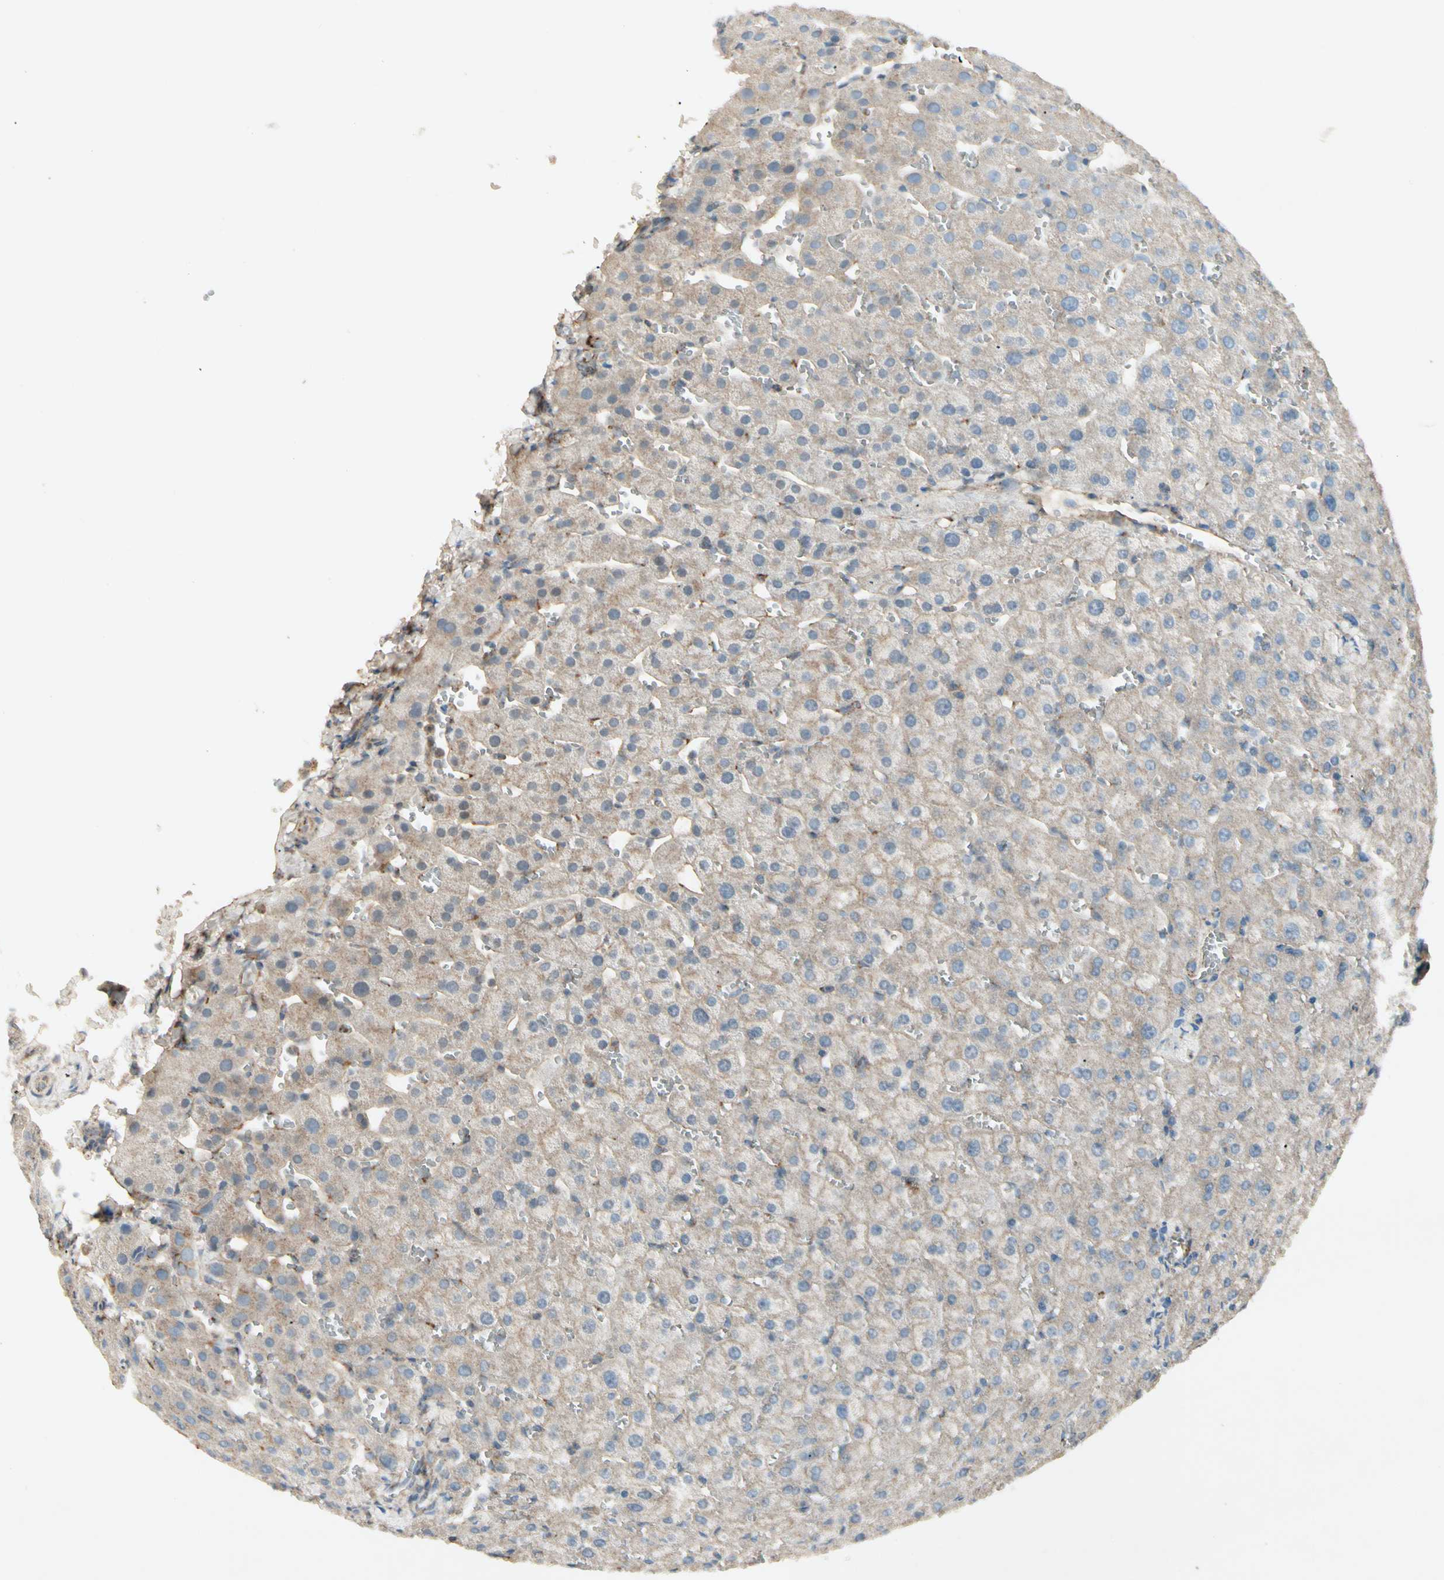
{"staining": {"intensity": "strong", "quantity": ">75%", "location": "cytoplasmic/membranous"}, "tissue": "liver", "cell_type": "Cholangiocytes", "image_type": "normal", "snomed": [{"axis": "morphology", "description": "Normal tissue, NOS"}, {"axis": "morphology", "description": "Fibrosis, NOS"}, {"axis": "topography", "description": "Liver"}], "caption": "Immunohistochemistry of normal human liver reveals high levels of strong cytoplasmic/membranous expression in approximately >75% of cholangiocytes.", "gene": "FLOT1", "patient": {"sex": "female", "age": 29}}